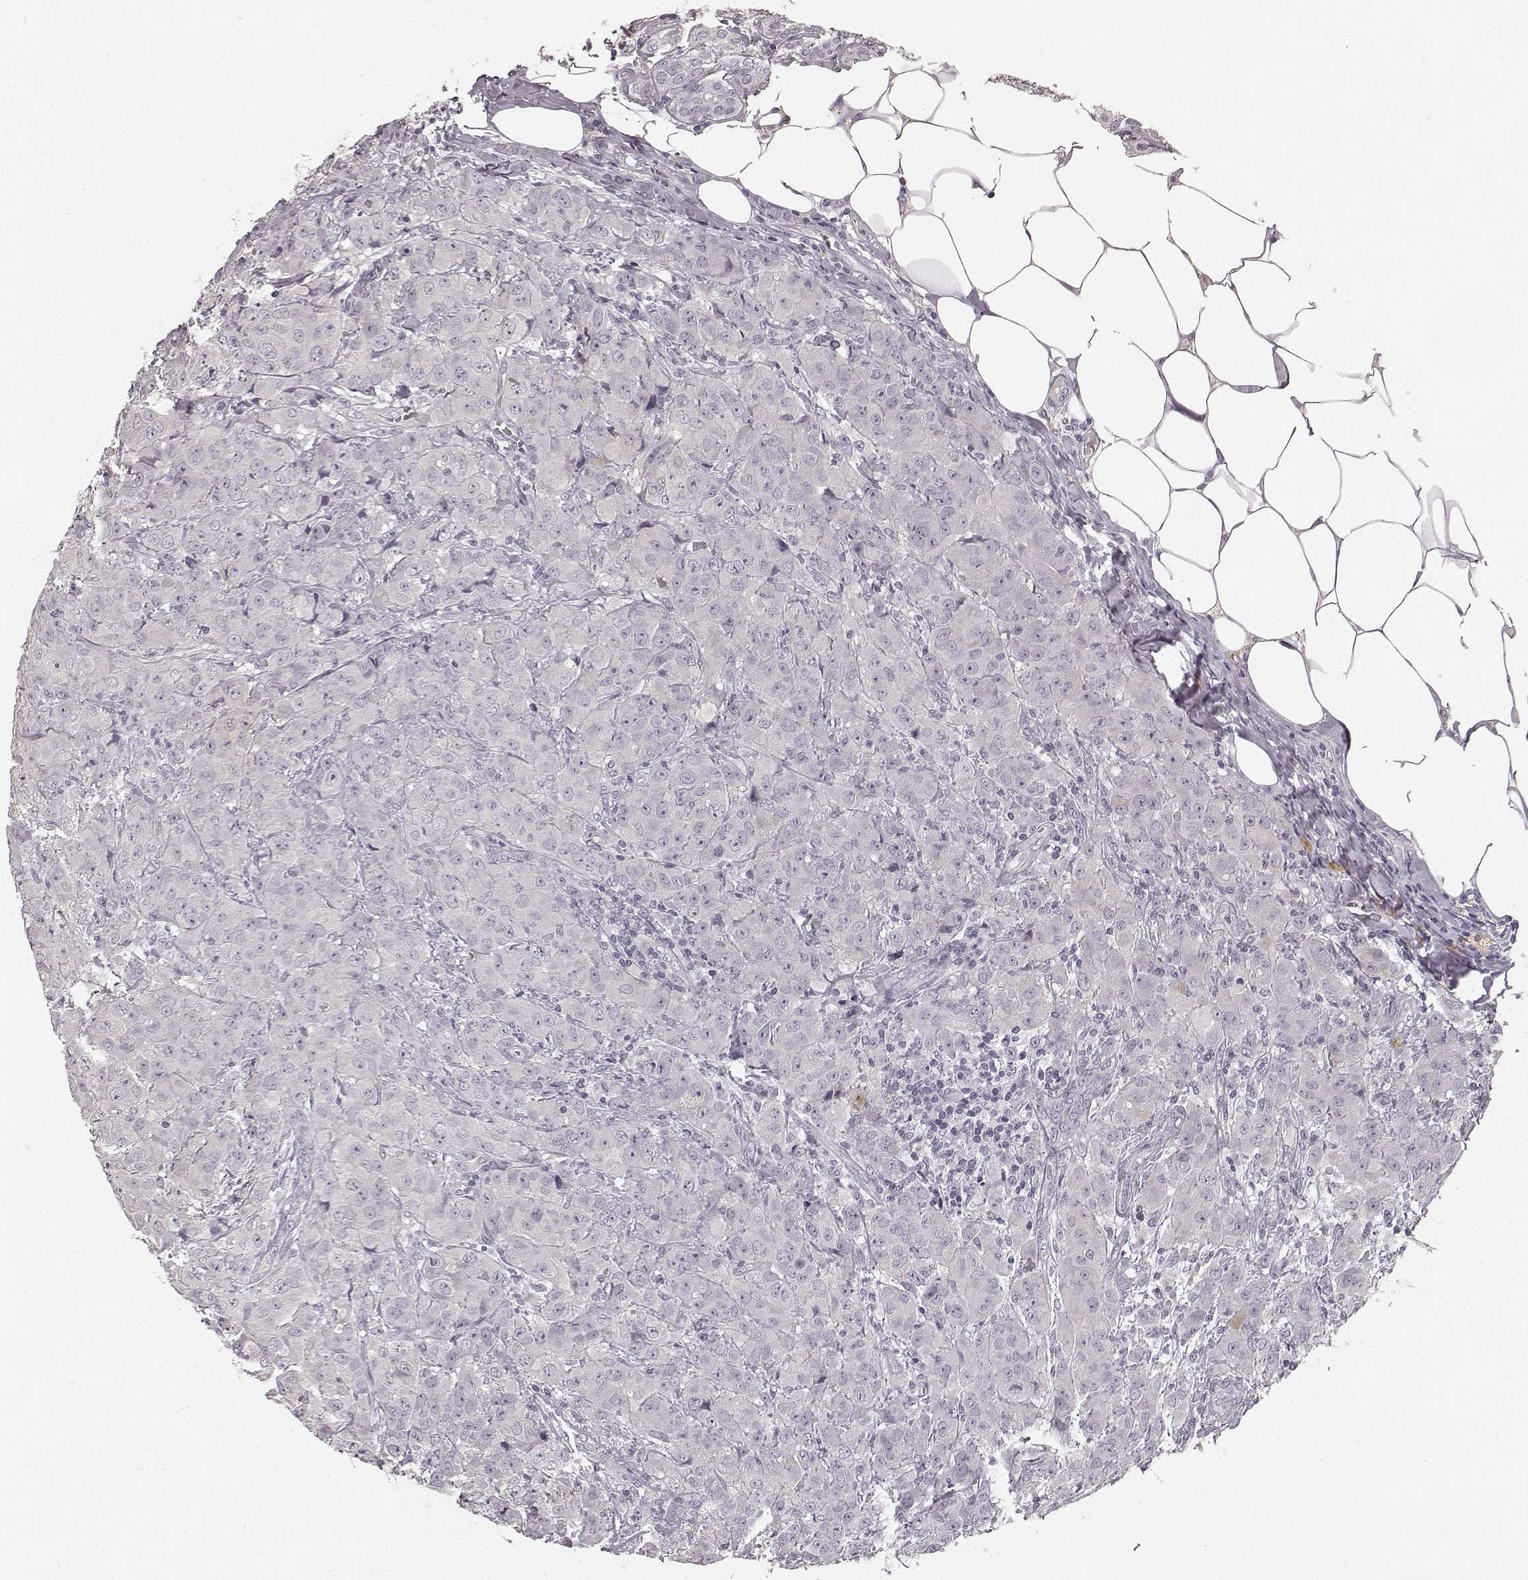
{"staining": {"intensity": "negative", "quantity": "none", "location": "none"}, "tissue": "breast cancer", "cell_type": "Tumor cells", "image_type": "cancer", "snomed": [{"axis": "morphology", "description": "Normal tissue, NOS"}, {"axis": "morphology", "description": "Duct carcinoma"}, {"axis": "topography", "description": "Breast"}], "caption": "This image is of intraductal carcinoma (breast) stained with immunohistochemistry (IHC) to label a protein in brown with the nuclei are counter-stained blue. There is no staining in tumor cells.", "gene": "RIT2", "patient": {"sex": "female", "age": 43}}